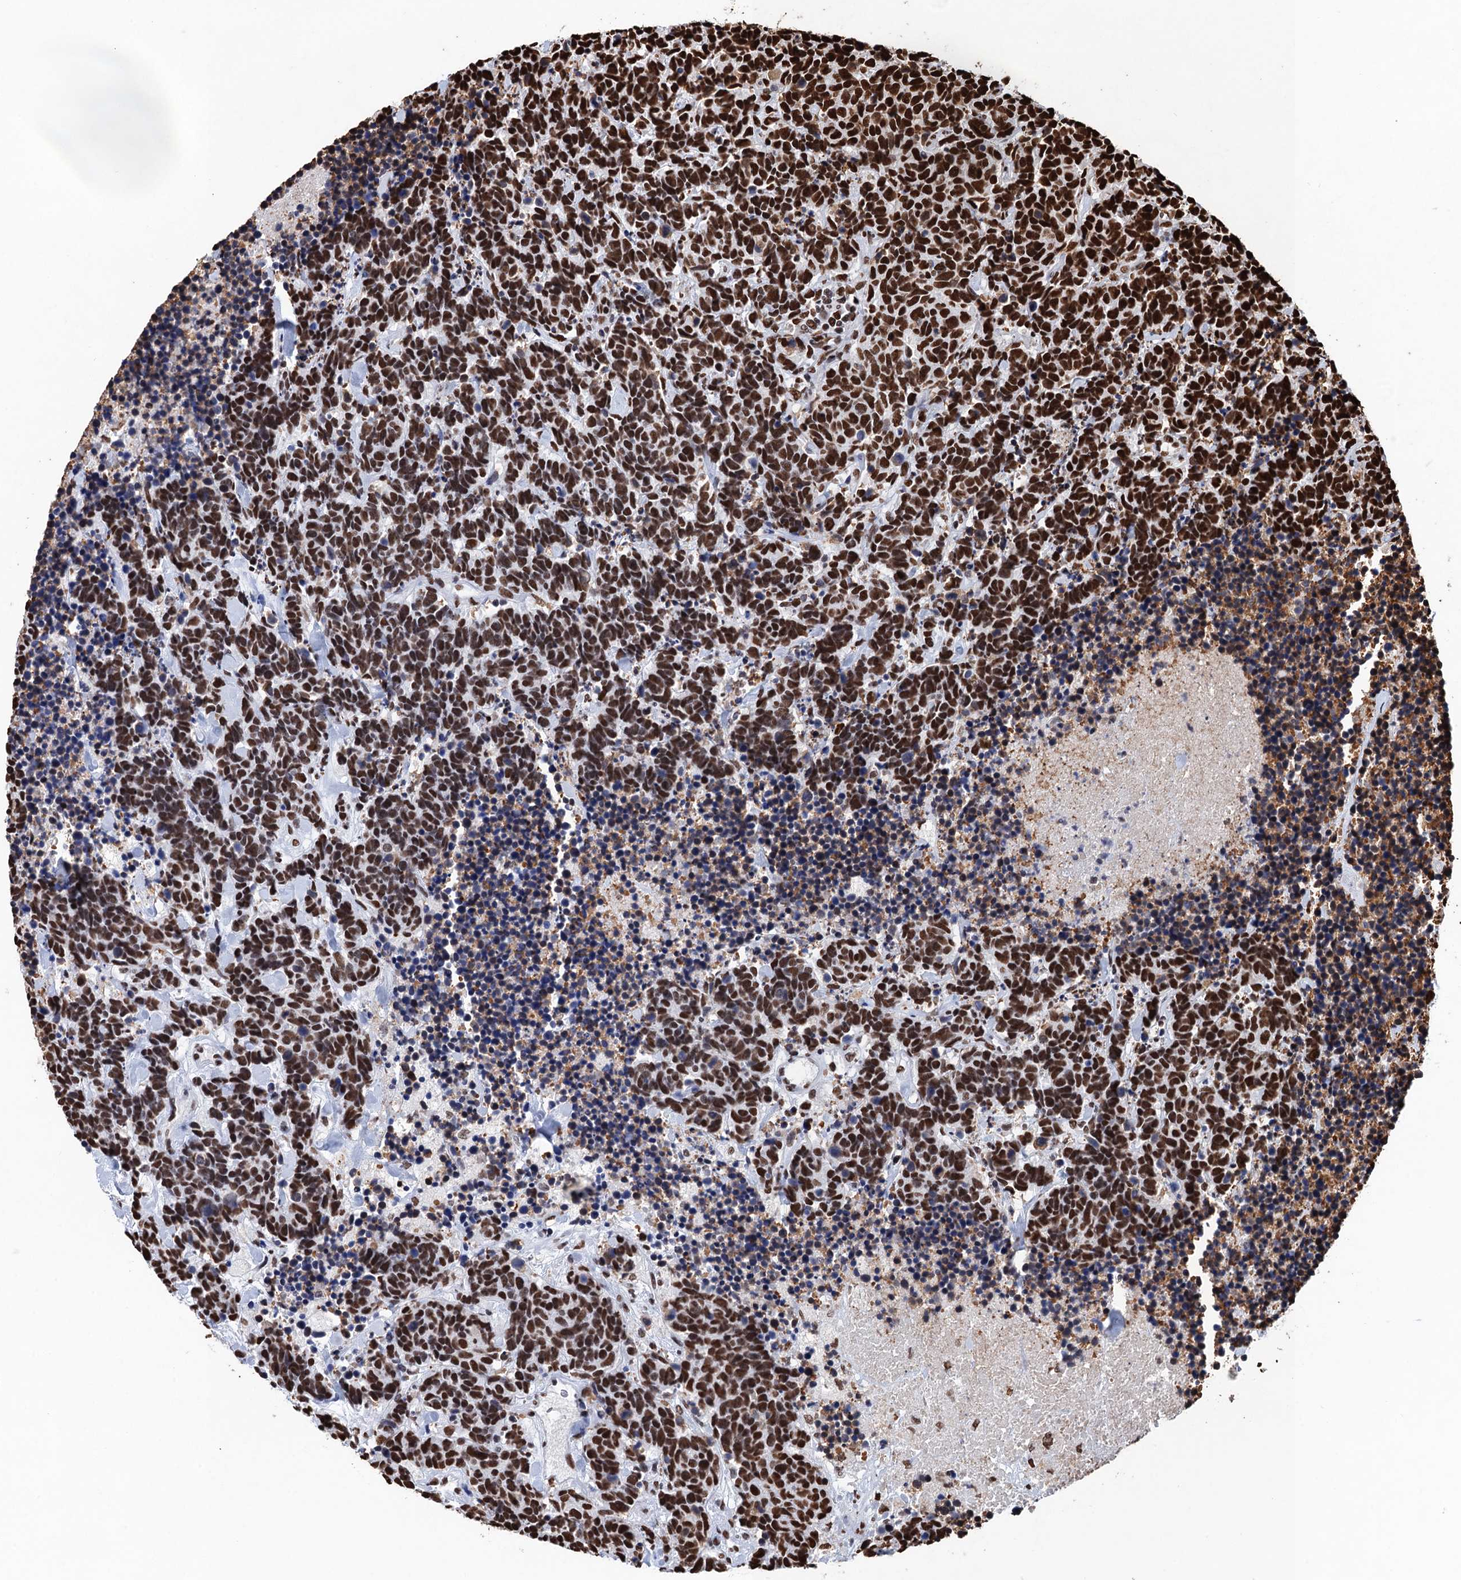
{"staining": {"intensity": "strong", "quantity": ">75%", "location": "nuclear"}, "tissue": "carcinoid", "cell_type": "Tumor cells", "image_type": "cancer", "snomed": [{"axis": "morphology", "description": "Carcinoma, NOS"}, {"axis": "morphology", "description": "Carcinoid, malignant, NOS"}, {"axis": "topography", "description": "Prostate"}], "caption": "About >75% of tumor cells in carcinoma exhibit strong nuclear protein expression as visualized by brown immunohistochemical staining.", "gene": "UBA2", "patient": {"sex": "male", "age": 57}}